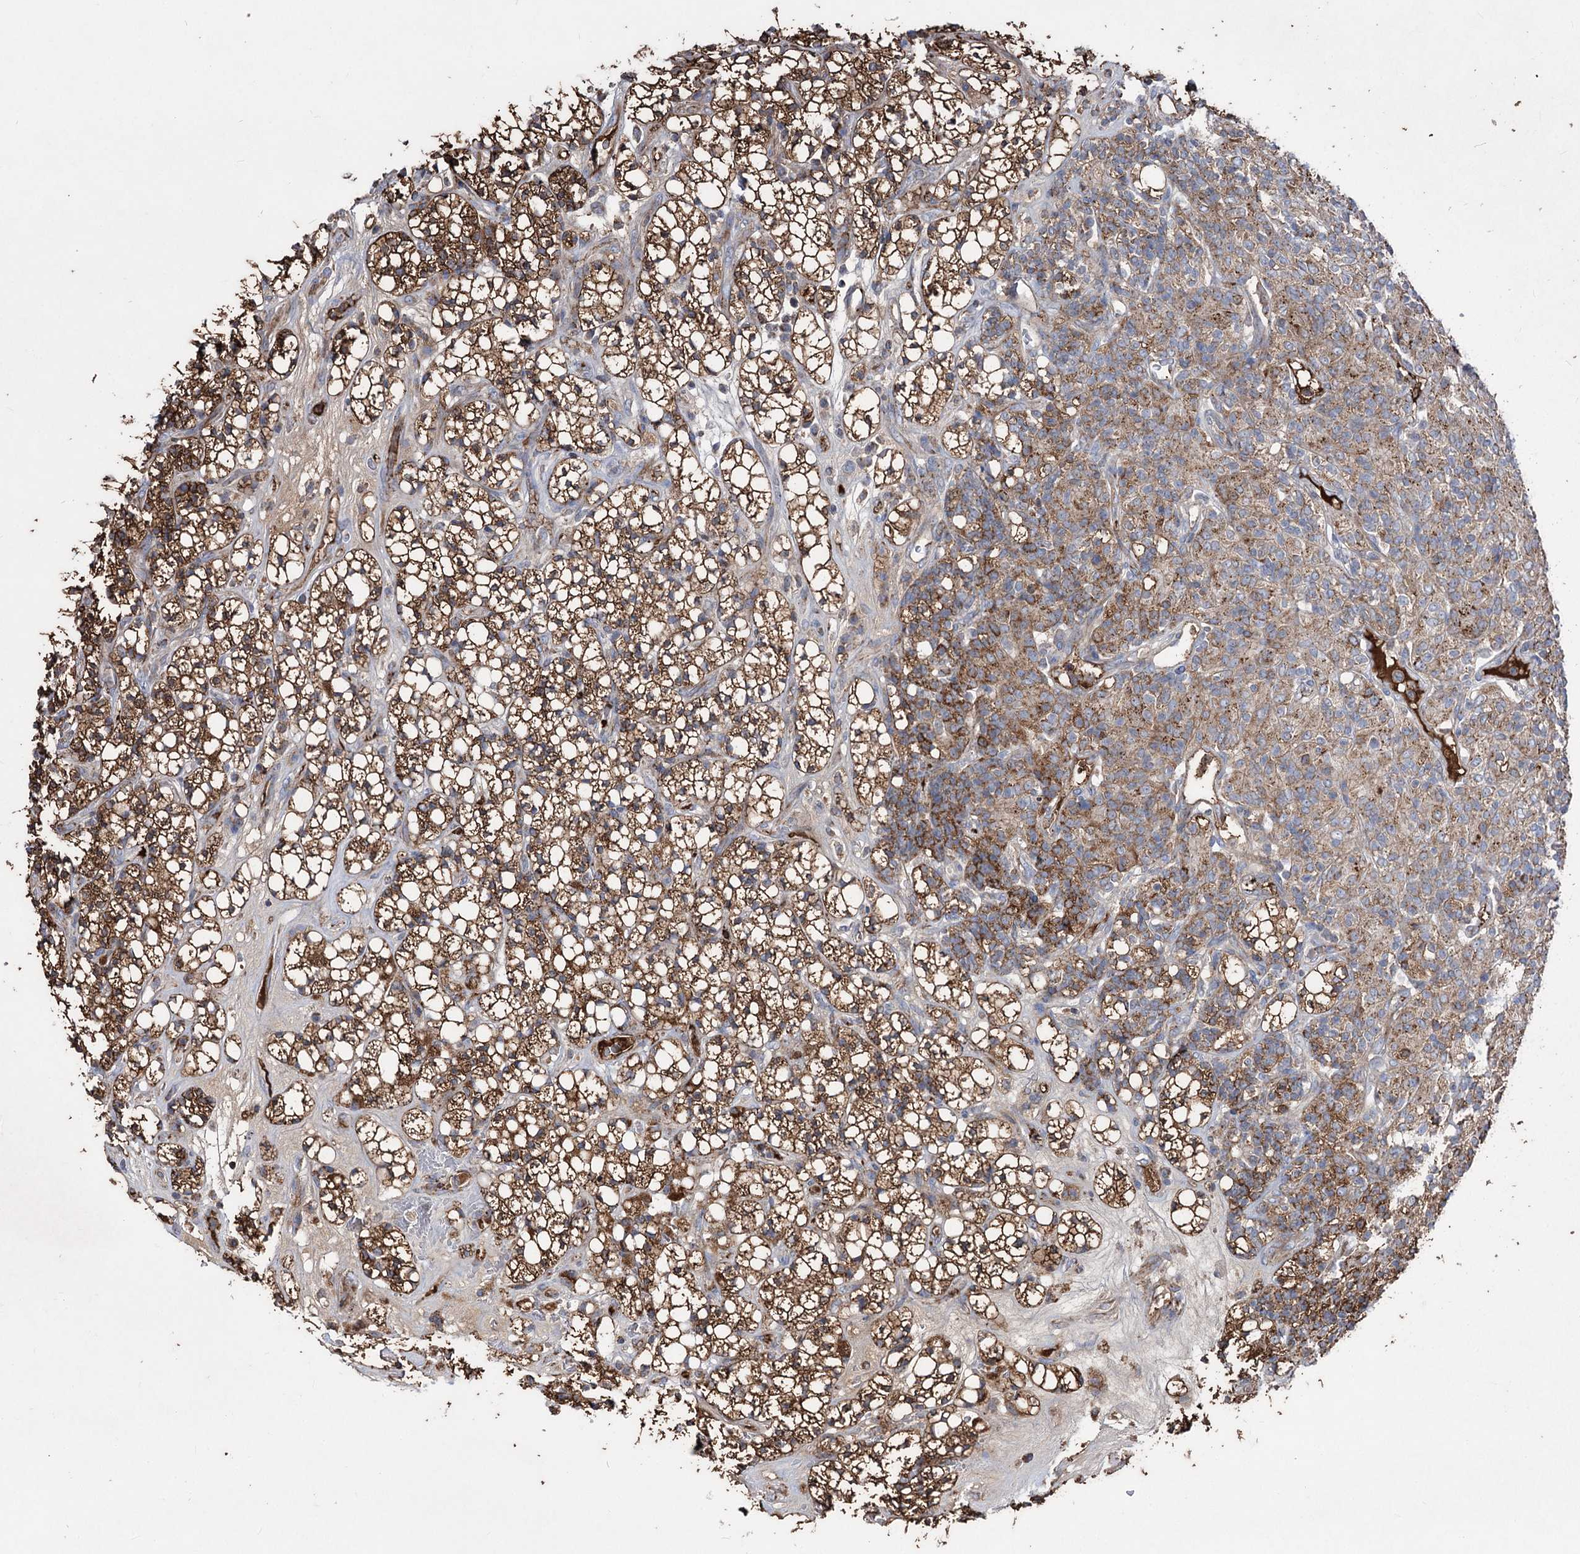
{"staining": {"intensity": "strong", "quantity": "25%-75%", "location": "cytoplasmic/membranous"}, "tissue": "renal cancer", "cell_type": "Tumor cells", "image_type": "cancer", "snomed": [{"axis": "morphology", "description": "Adenocarcinoma, NOS"}, {"axis": "topography", "description": "Kidney"}], "caption": "This is a histology image of IHC staining of renal adenocarcinoma, which shows strong staining in the cytoplasmic/membranous of tumor cells.", "gene": "ARHGAP20", "patient": {"sex": "male", "age": 77}}